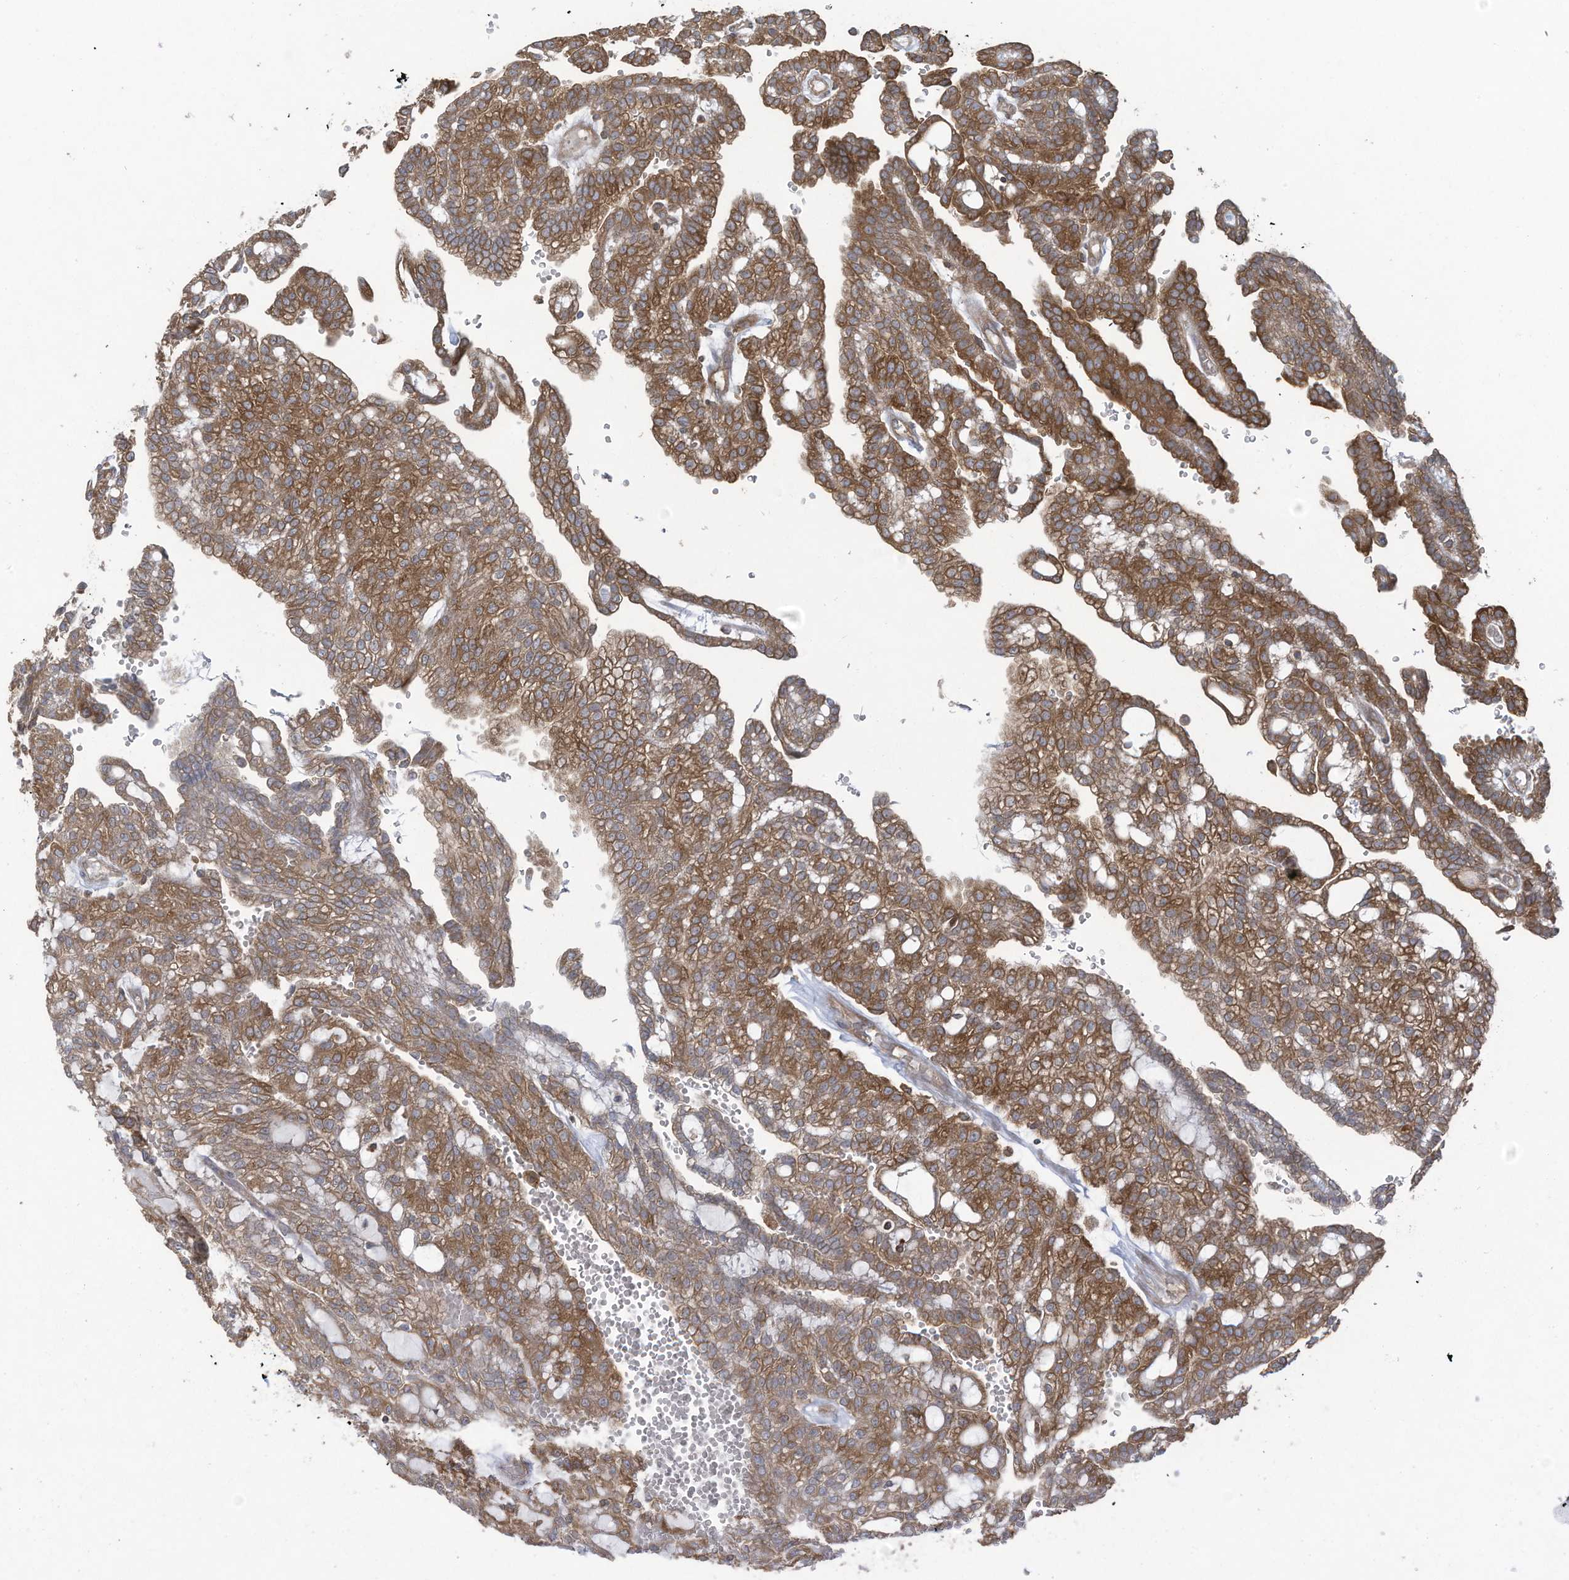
{"staining": {"intensity": "moderate", "quantity": ">75%", "location": "cytoplasmic/membranous"}, "tissue": "renal cancer", "cell_type": "Tumor cells", "image_type": "cancer", "snomed": [{"axis": "morphology", "description": "Adenocarcinoma, NOS"}, {"axis": "topography", "description": "Kidney"}], "caption": "A brown stain highlights moderate cytoplasmic/membranous staining of a protein in human renal cancer (adenocarcinoma) tumor cells. (Stains: DAB (3,3'-diaminobenzidine) in brown, nuclei in blue, Microscopy: brightfield microscopy at high magnification).", "gene": "OLA1", "patient": {"sex": "male", "age": 63}}